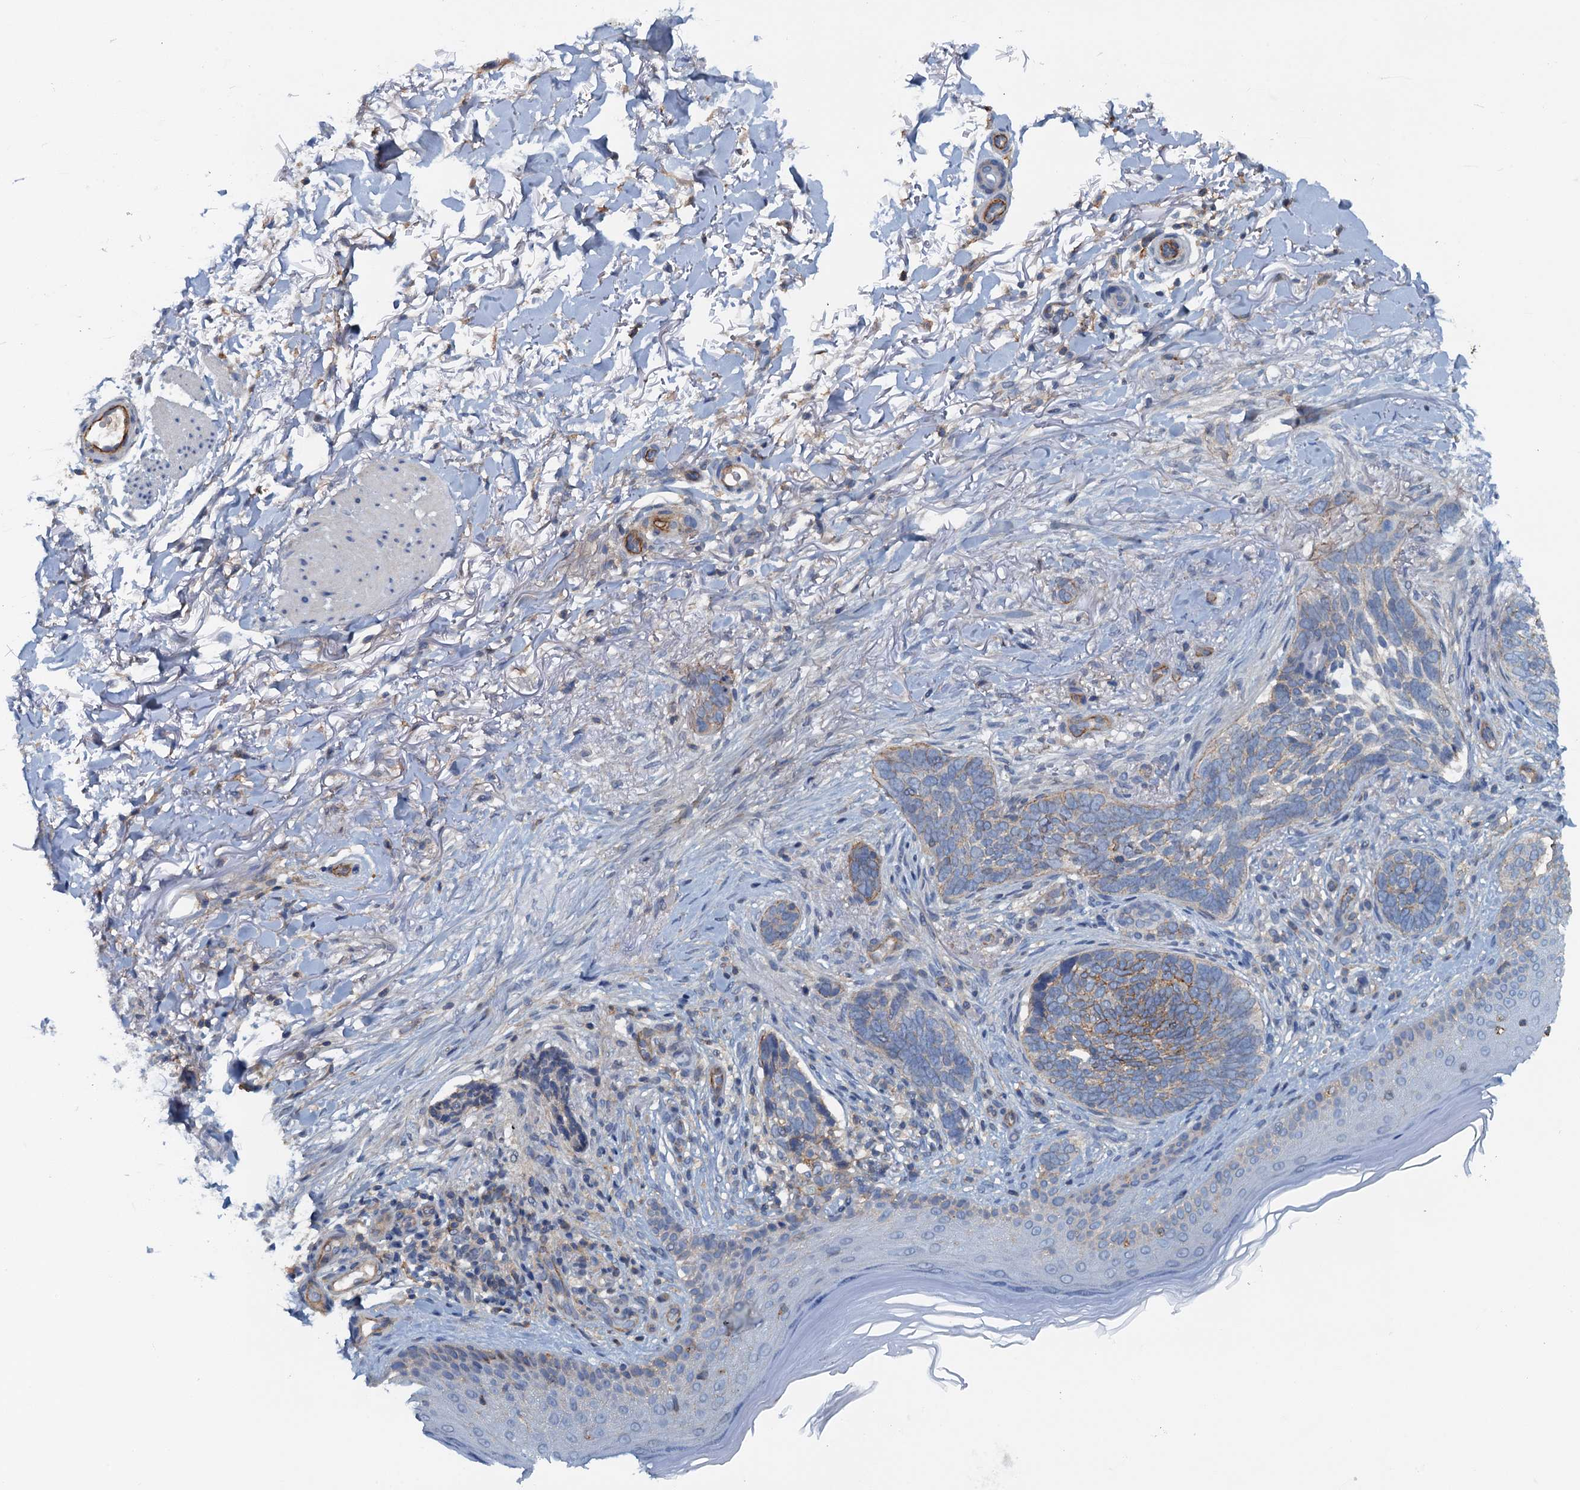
{"staining": {"intensity": "weak", "quantity": "25%-75%", "location": "cytoplasmic/membranous"}, "tissue": "skin cancer", "cell_type": "Tumor cells", "image_type": "cancer", "snomed": [{"axis": "morphology", "description": "Normal tissue, NOS"}, {"axis": "morphology", "description": "Basal cell carcinoma"}, {"axis": "topography", "description": "Skin"}], "caption": "Immunohistochemical staining of skin cancer (basal cell carcinoma) shows weak cytoplasmic/membranous protein expression in approximately 25%-75% of tumor cells.", "gene": "THAP10", "patient": {"sex": "female", "age": 67}}